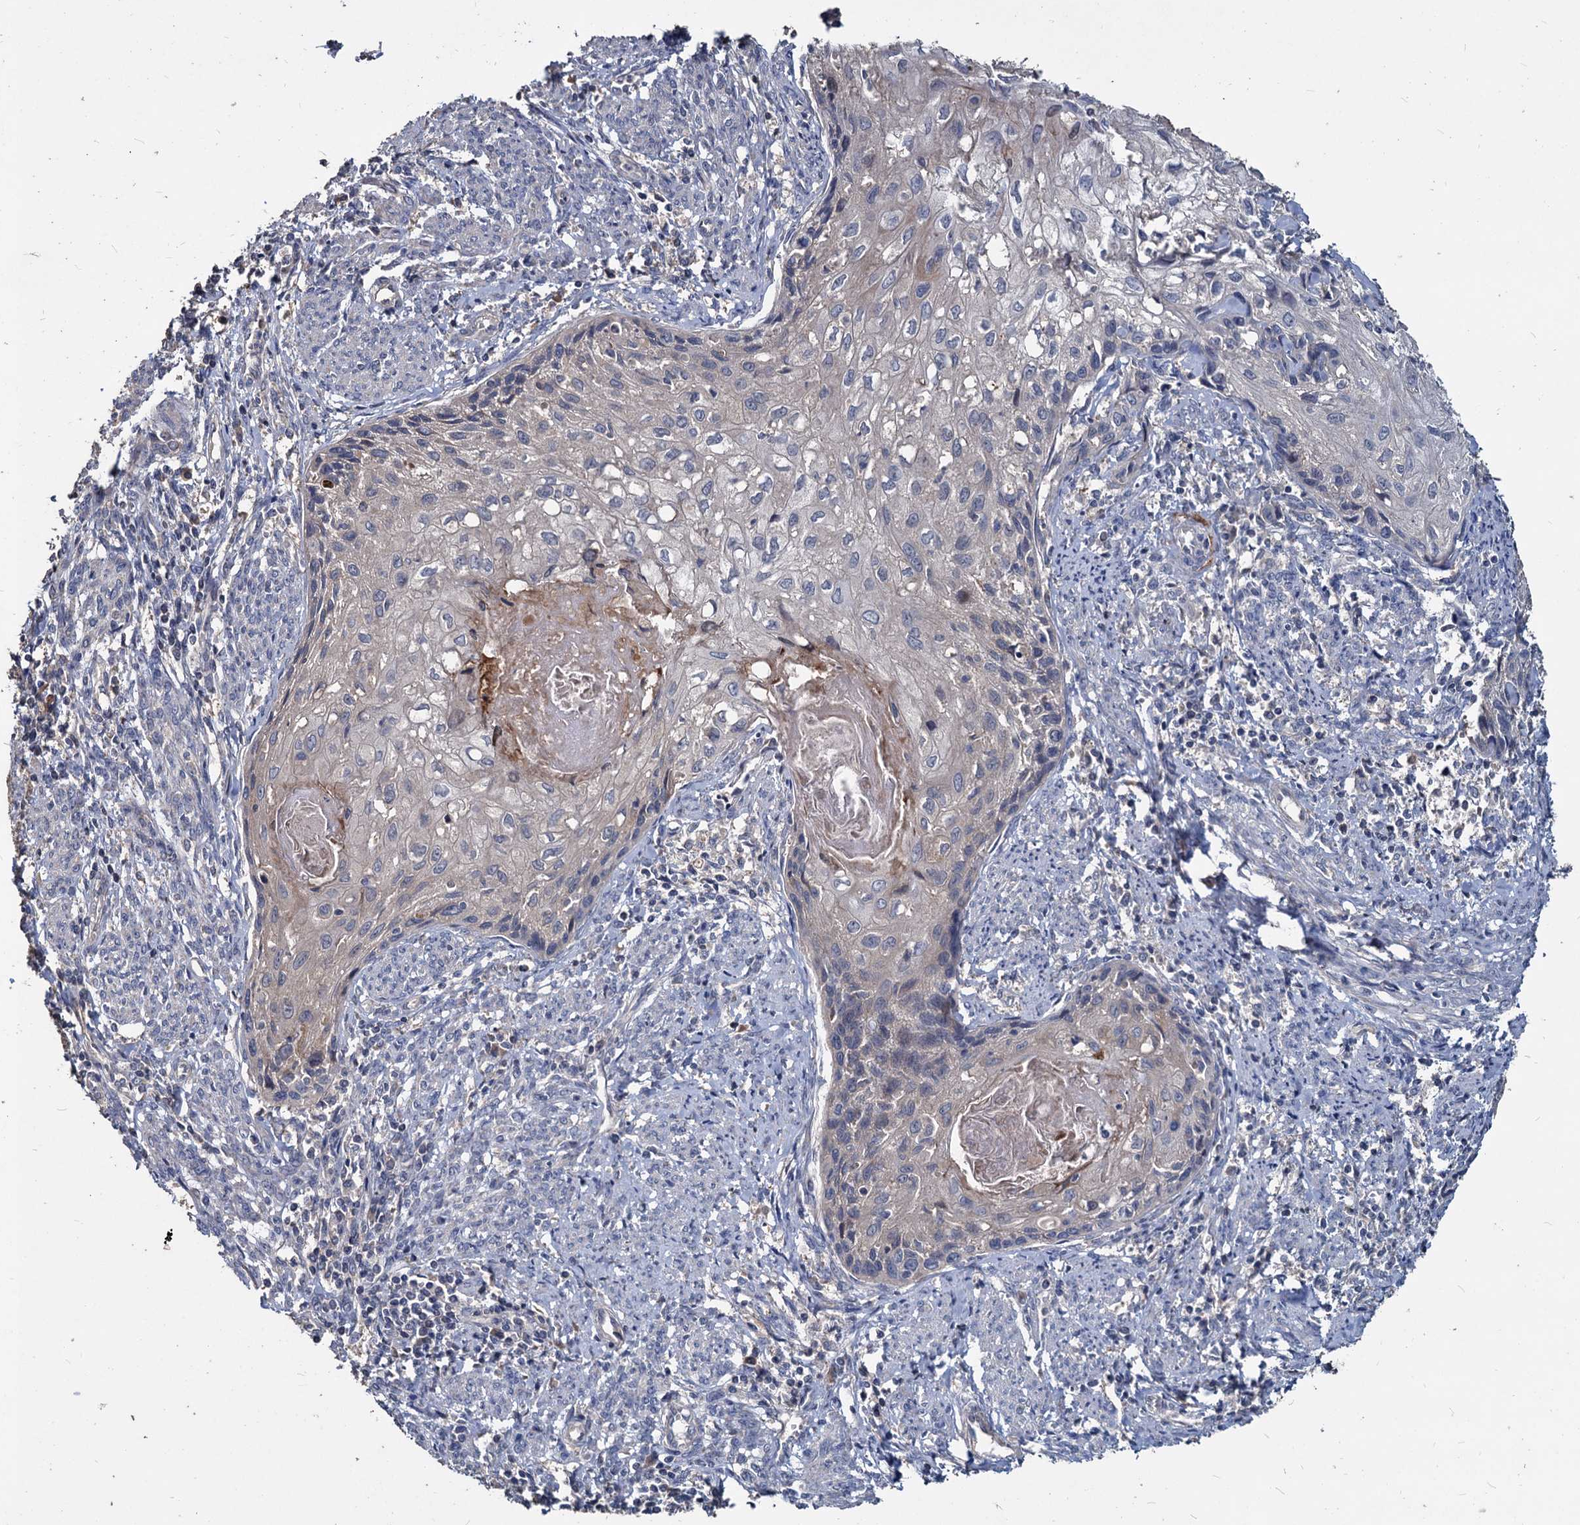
{"staining": {"intensity": "negative", "quantity": "none", "location": "none"}, "tissue": "cervical cancer", "cell_type": "Tumor cells", "image_type": "cancer", "snomed": [{"axis": "morphology", "description": "Squamous cell carcinoma, NOS"}, {"axis": "topography", "description": "Cervix"}], "caption": "Tumor cells show no significant expression in cervical cancer (squamous cell carcinoma).", "gene": "DEPDC4", "patient": {"sex": "female", "age": 67}}